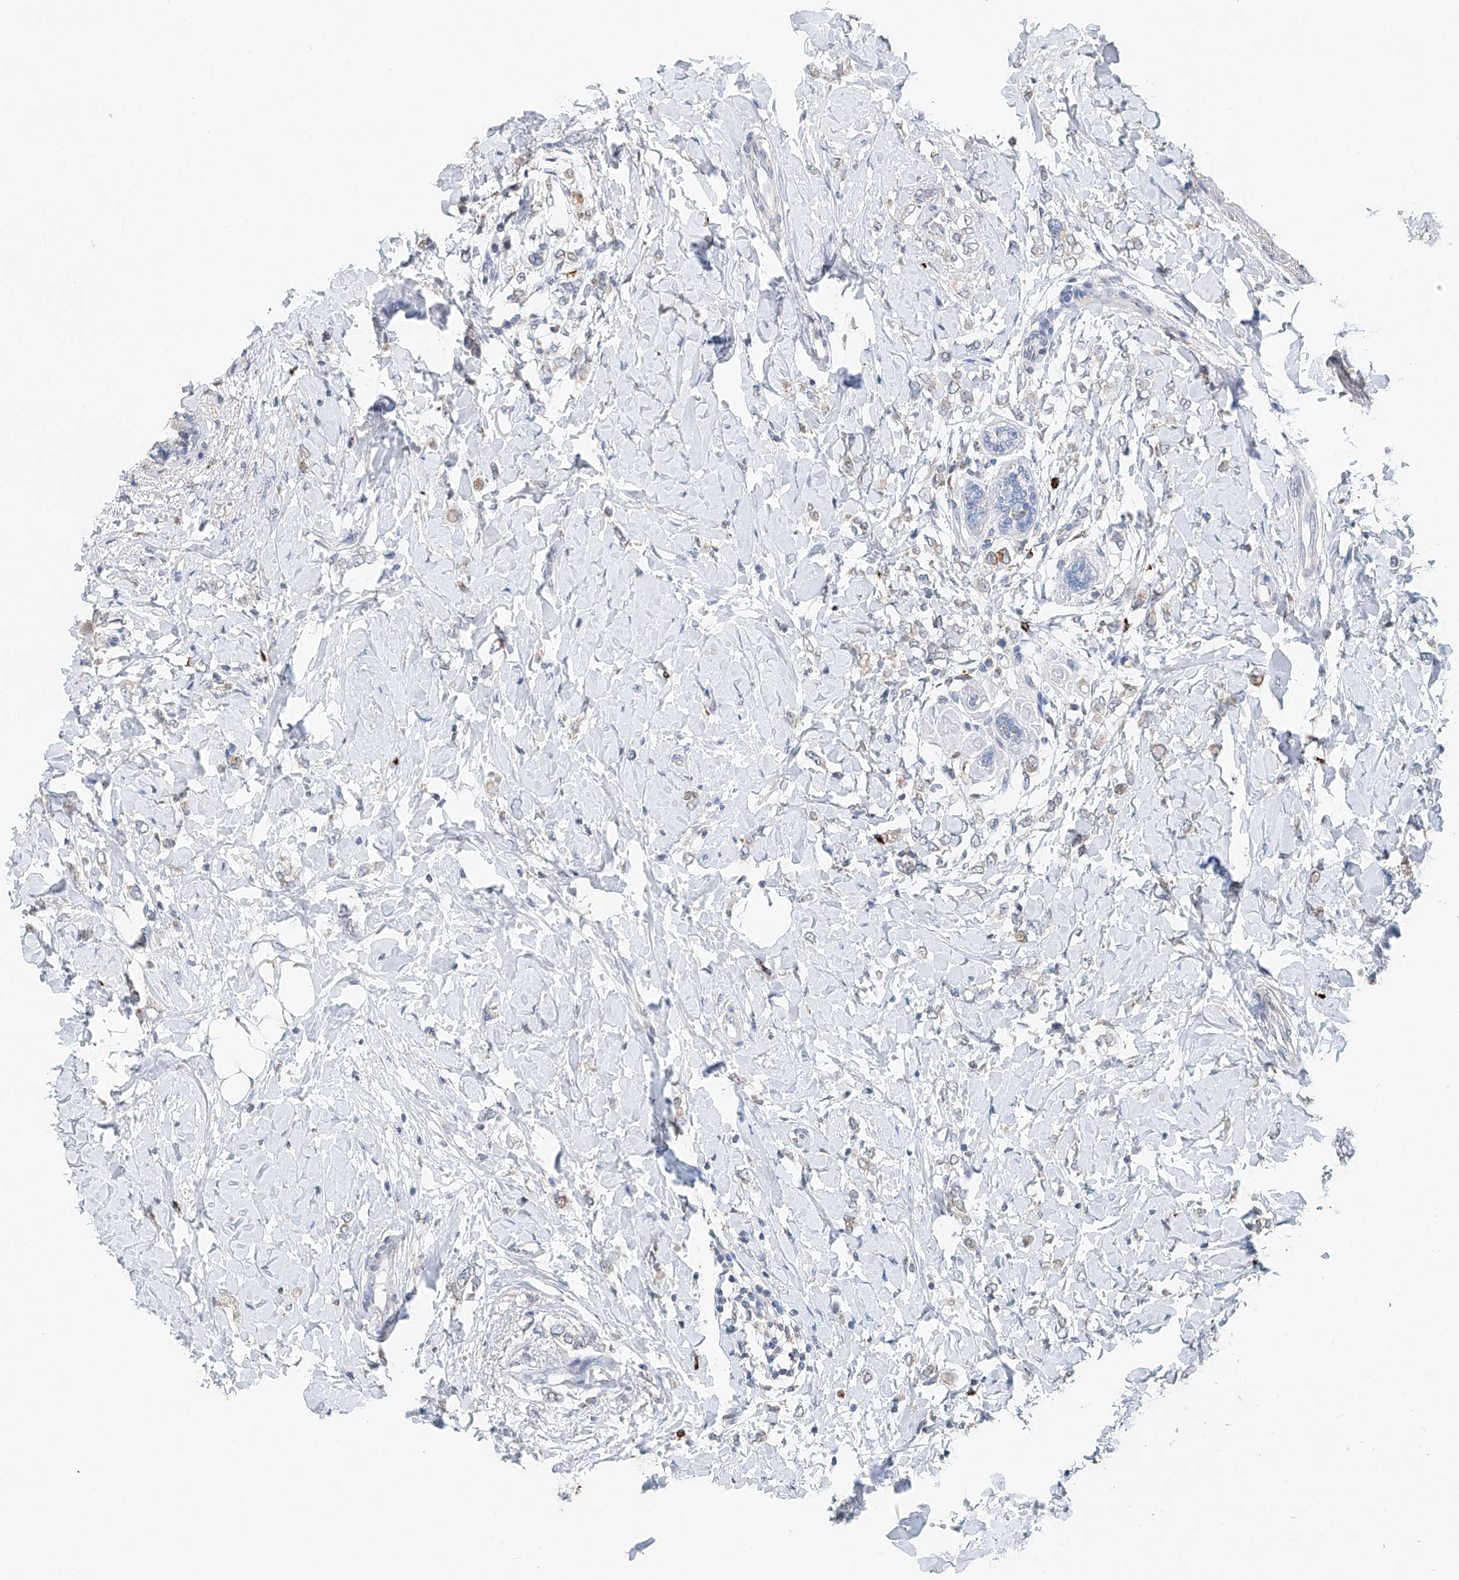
{"staining": {"intensity": "negative", "quantity": "none", "location": "none"}, "tissue": "breast cancer", "cell_type": "Tumor cells", "image_type": "cancer", "snomed": [{"axis": "morphology", "description": "Normal tissue, NOS"}, {"axis": "morphology", "description": "Lobular carcinoma"}, {"axis": "topography", "description": "Breast"}], "caption": "Histopathology image shows no protein staining in tumor cells of breast cancer tissue. Nuclei are stained in blue.", "gene": "KLF15", "patient": {"sex": "female", "age": 47}}